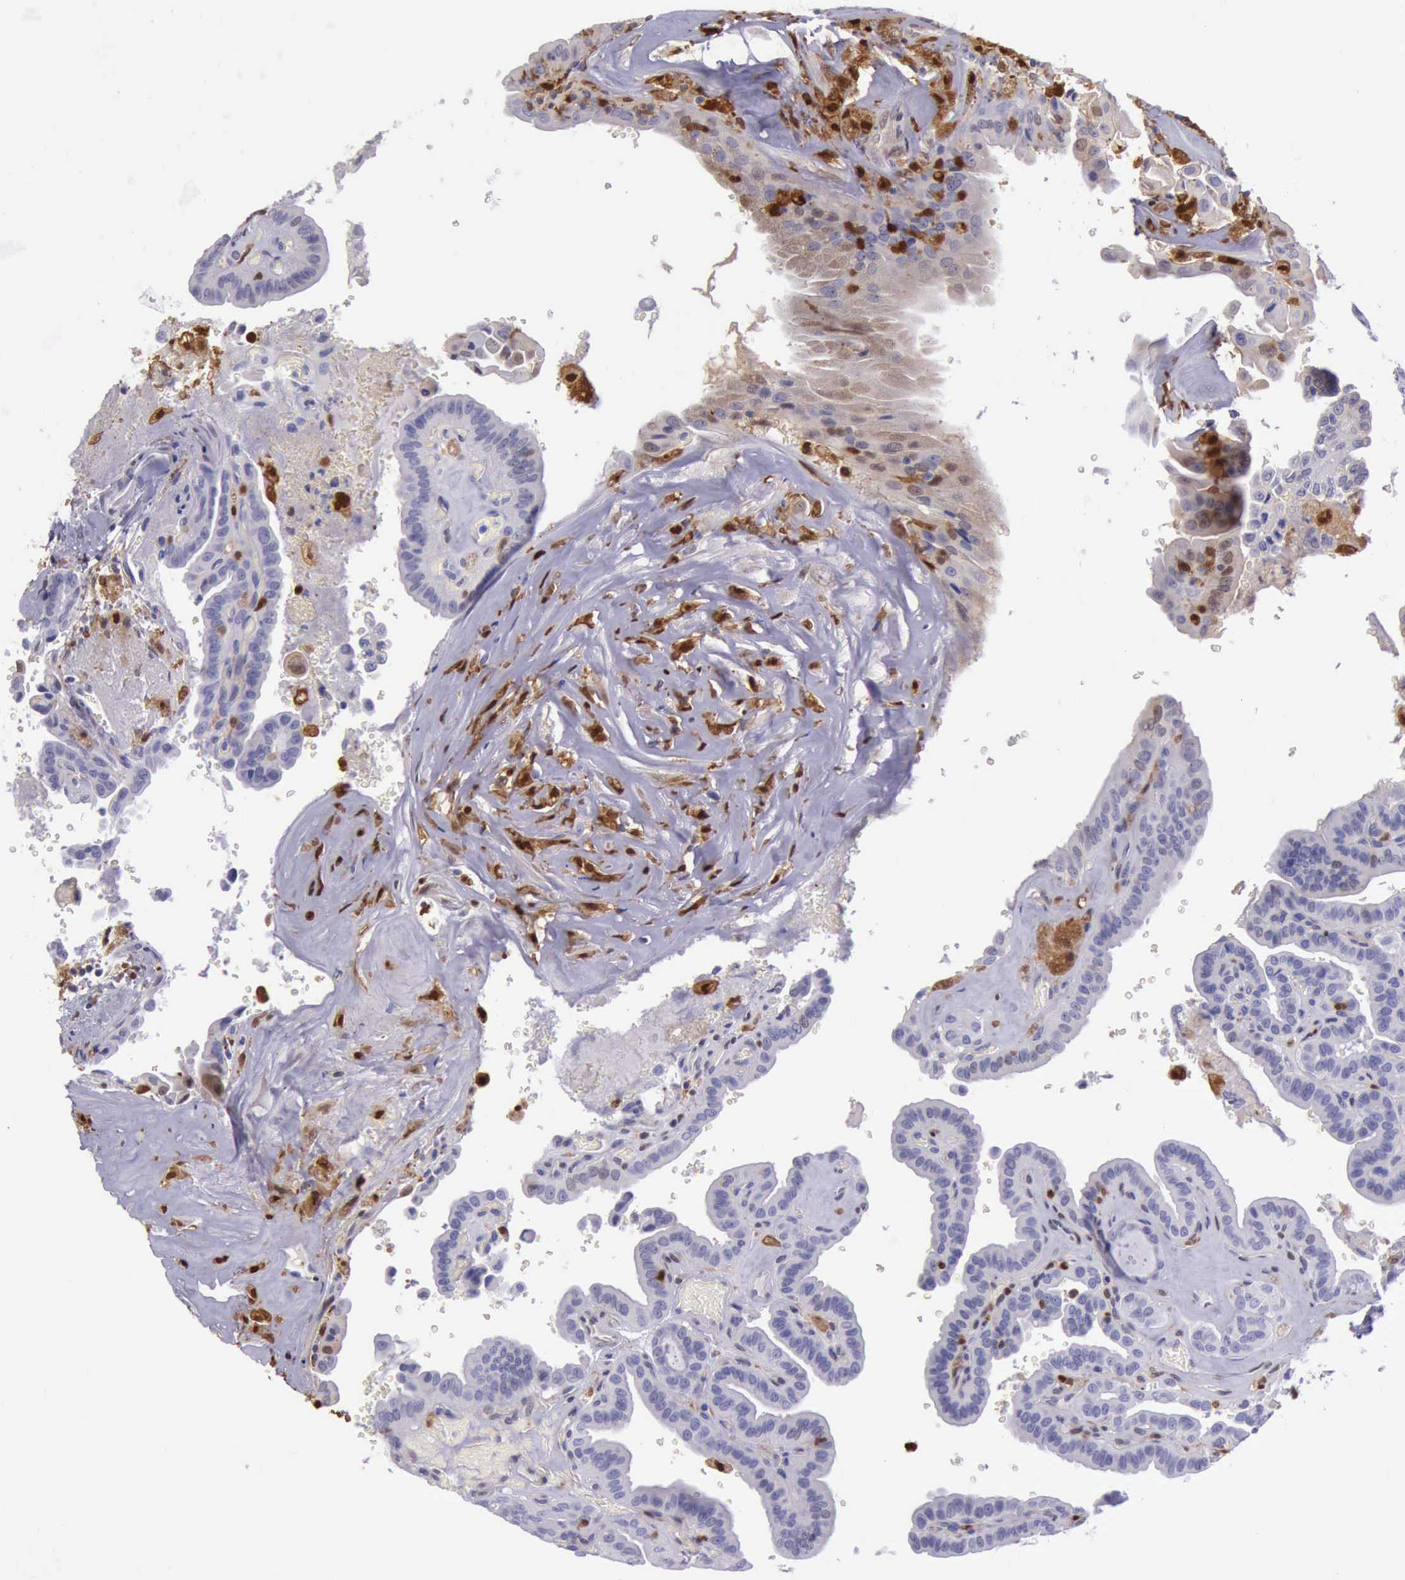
{"staining": {"intensity": "moderate", "quantity": "<25%", "location": "cytoplasmic/membranous,nuclear"}, "tissue": "thyroid cancer", "cell_type": "Tumor cells", "image_type": "cancer", "snomed": [{"axis": "morphology", "description": "Papillary adenocarcinoma, NOS"}, {"axis": "topography", "description": "Thyroid gland"}], "caption": "The histopathology image demonstrates a brown stain indicating the presence of a protein in the cytoplasmic/membranous and nuclear of tumor cells in thyroid cancer.", "gene": "TYMP", "patient": {"sex": "male", "age": 87}}